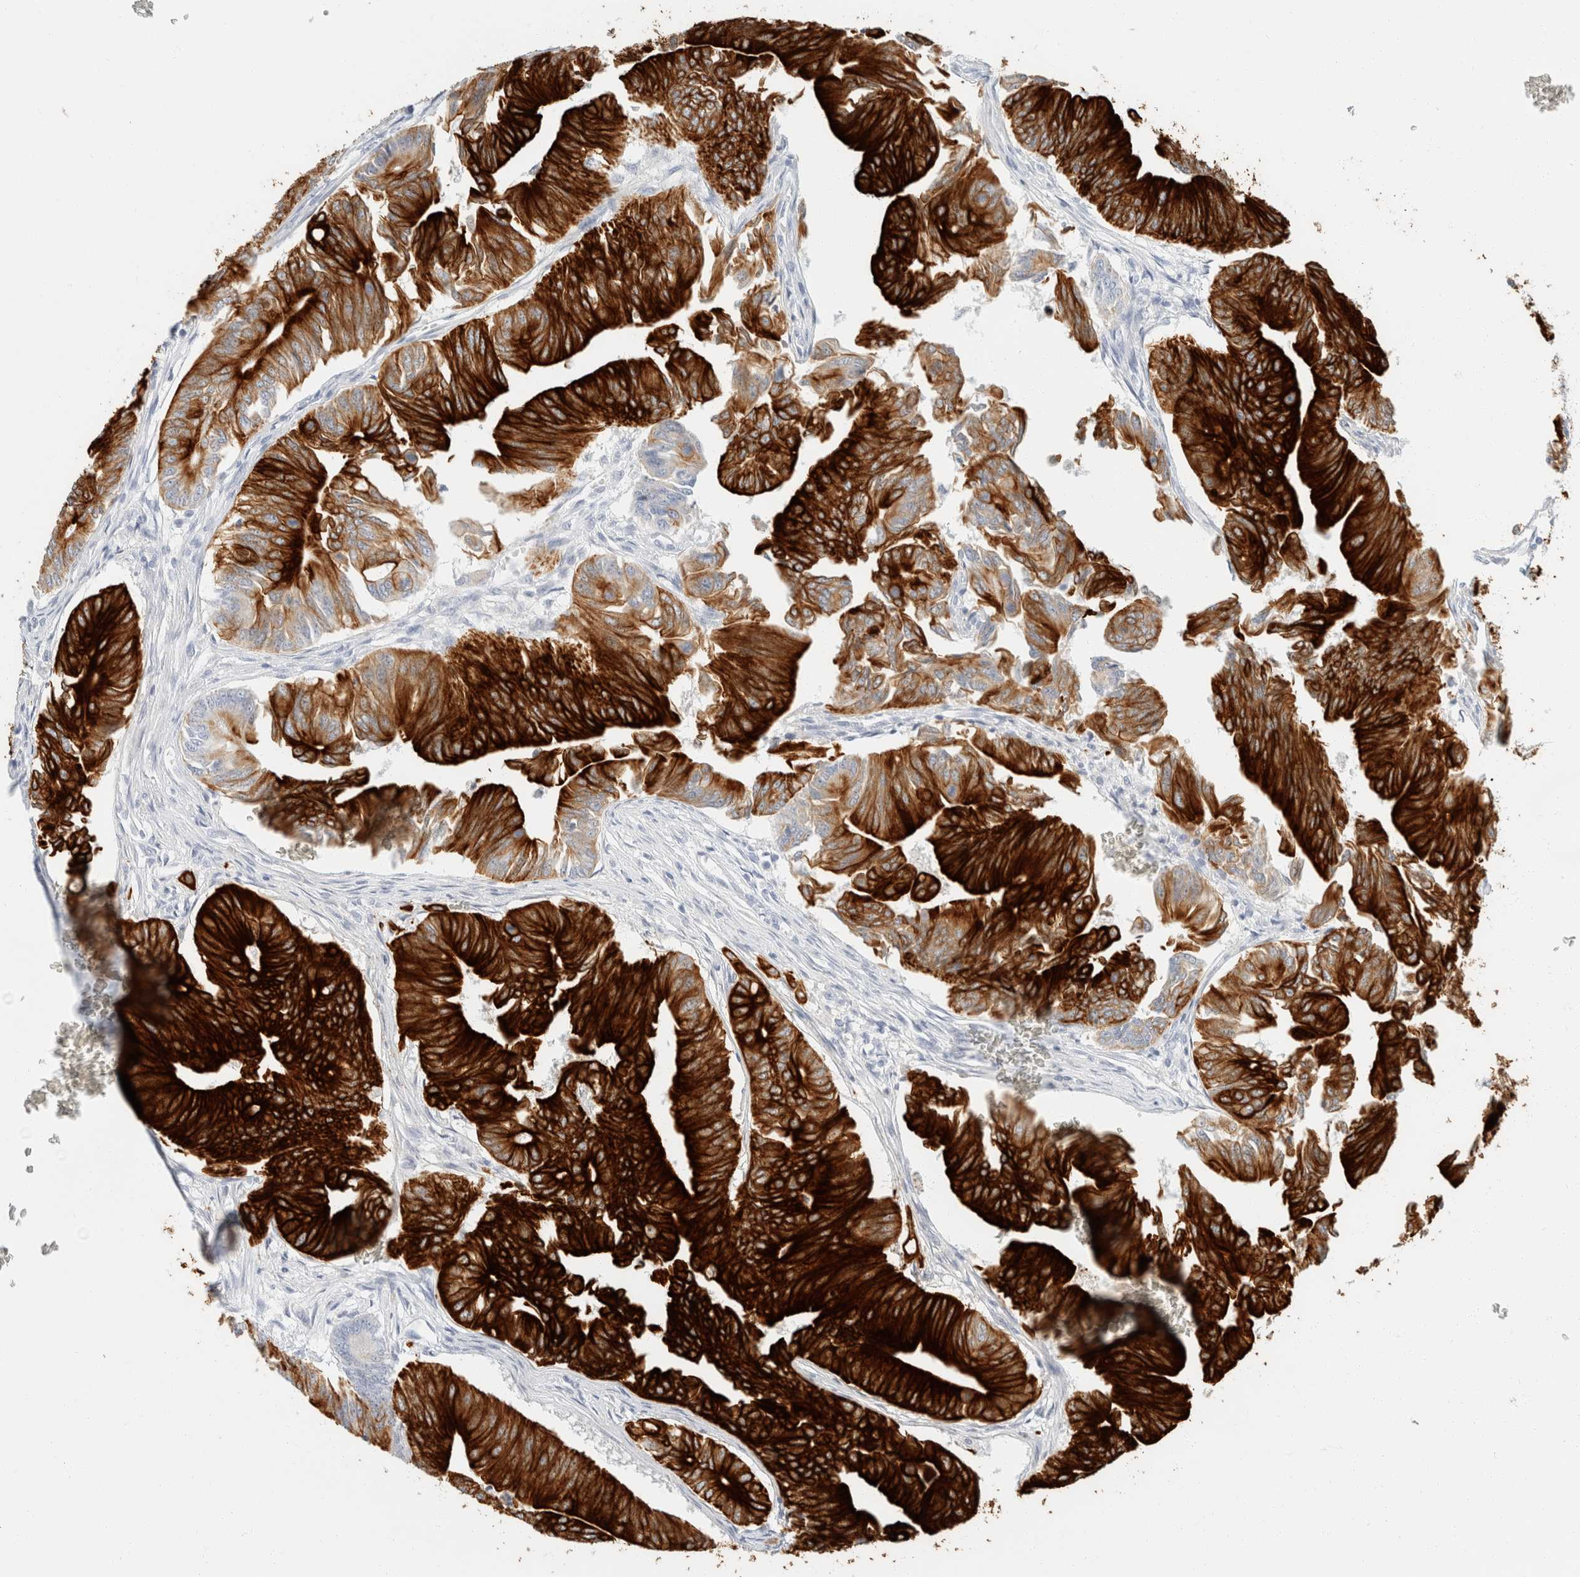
{"staining": {"intensity": "strong", "quantity": ">75%", "location": "cytoplasmic/membranous"}, "tissue": "colorectal cancer", "cell_type": "Tumor cells", "image_type": "cancer", "snomed": [{"axis": "morphology", "description": "Adenoma, NOS"}, {"axis": "morphology", "description": "Adenocarcinoma, NOS"}, {"axis": "topography", "description": "Colon"}], "caption": "Strong cytoplasmic/membranous positivity for a protein is identified in about >75% of tumor cells of adenocarcinoma (colorectal) using immunohistochemistry (IHC).", "gene": "KRT20", "patient": {"sex": "male", "age": 79}}